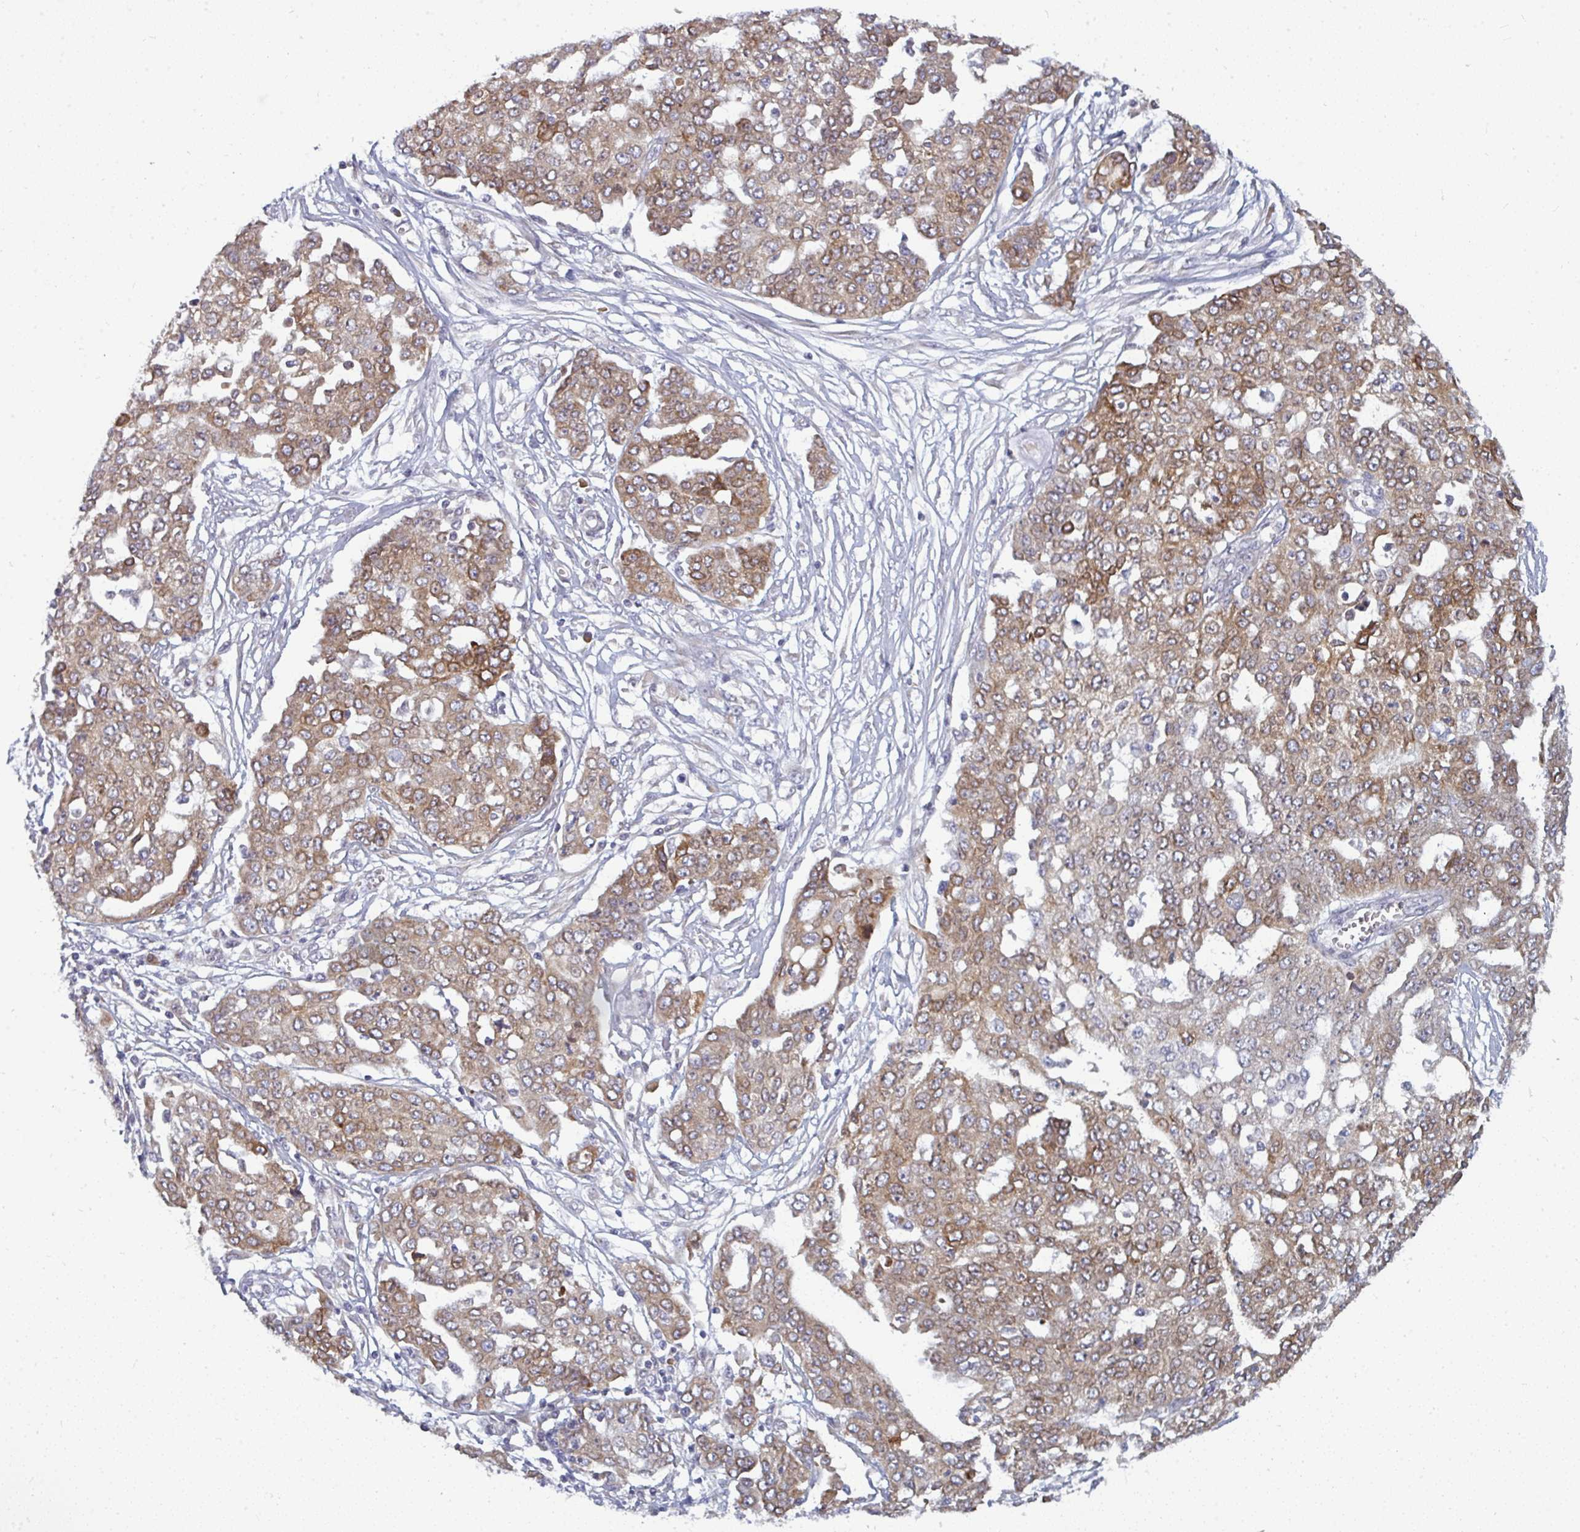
{"staining": {"intensity": "negative", "quantity": "none", "location": "none"}, "tissue": "ovarian cancer", "cell_type": "Tumor cells", "image_type": "cancer", "snomed": [{"axis": "morphology", "description": "Cystadenocarcinoma, serous, NOS"}, {"axis": "topography", "description": "Soft tissue"}, {"axis": "topography", "description": "Ovary"}], "caption": "Tumor cells are negative for protein expression in human serous cystadenocarcinoma (ovarian). The staining is performed using DAB brown chromogen with nuclei counter-stained in using hematoxylin.", "gene": "LYSMD4", "patient": {"sex": "female", "age": 57}}